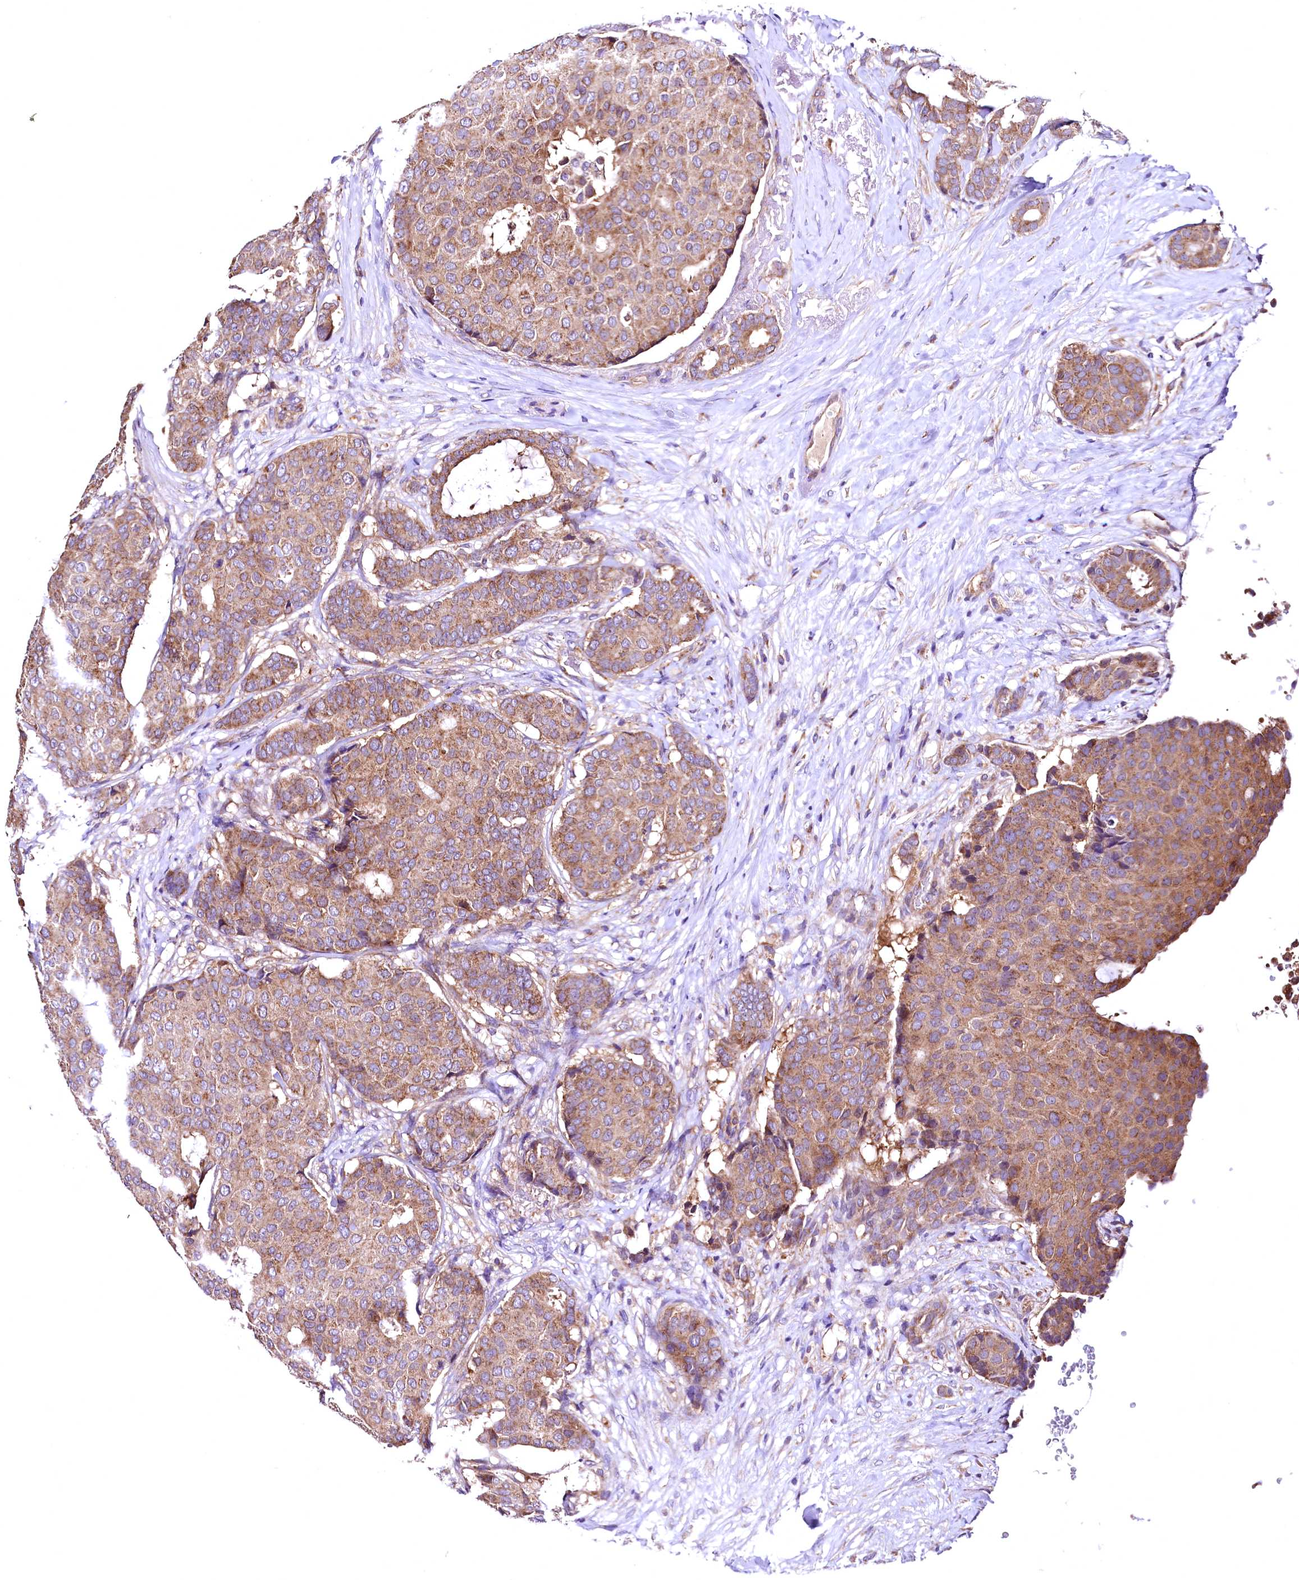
{"staining": {"intensity": "moderate", "quantity": ">75%", "location": "cytoplasmic/membranous"}, "tissue": "breast cancer", "cell_type": "Tumor cells", "image_type": "cancer", "snomed": [{"axis": "morphology", "description": "Duct carcinoma"}, {"axis": "topography", "description": "Breast"}], "caption": "This is an image of IHC staining of invasive ductal carcinoma (breast), which shows moderate positivity in the cytoplasmic/membranous of tumor cells.", "gene": "MRPL57", "patient": {"sex": "female", "age": 75}}